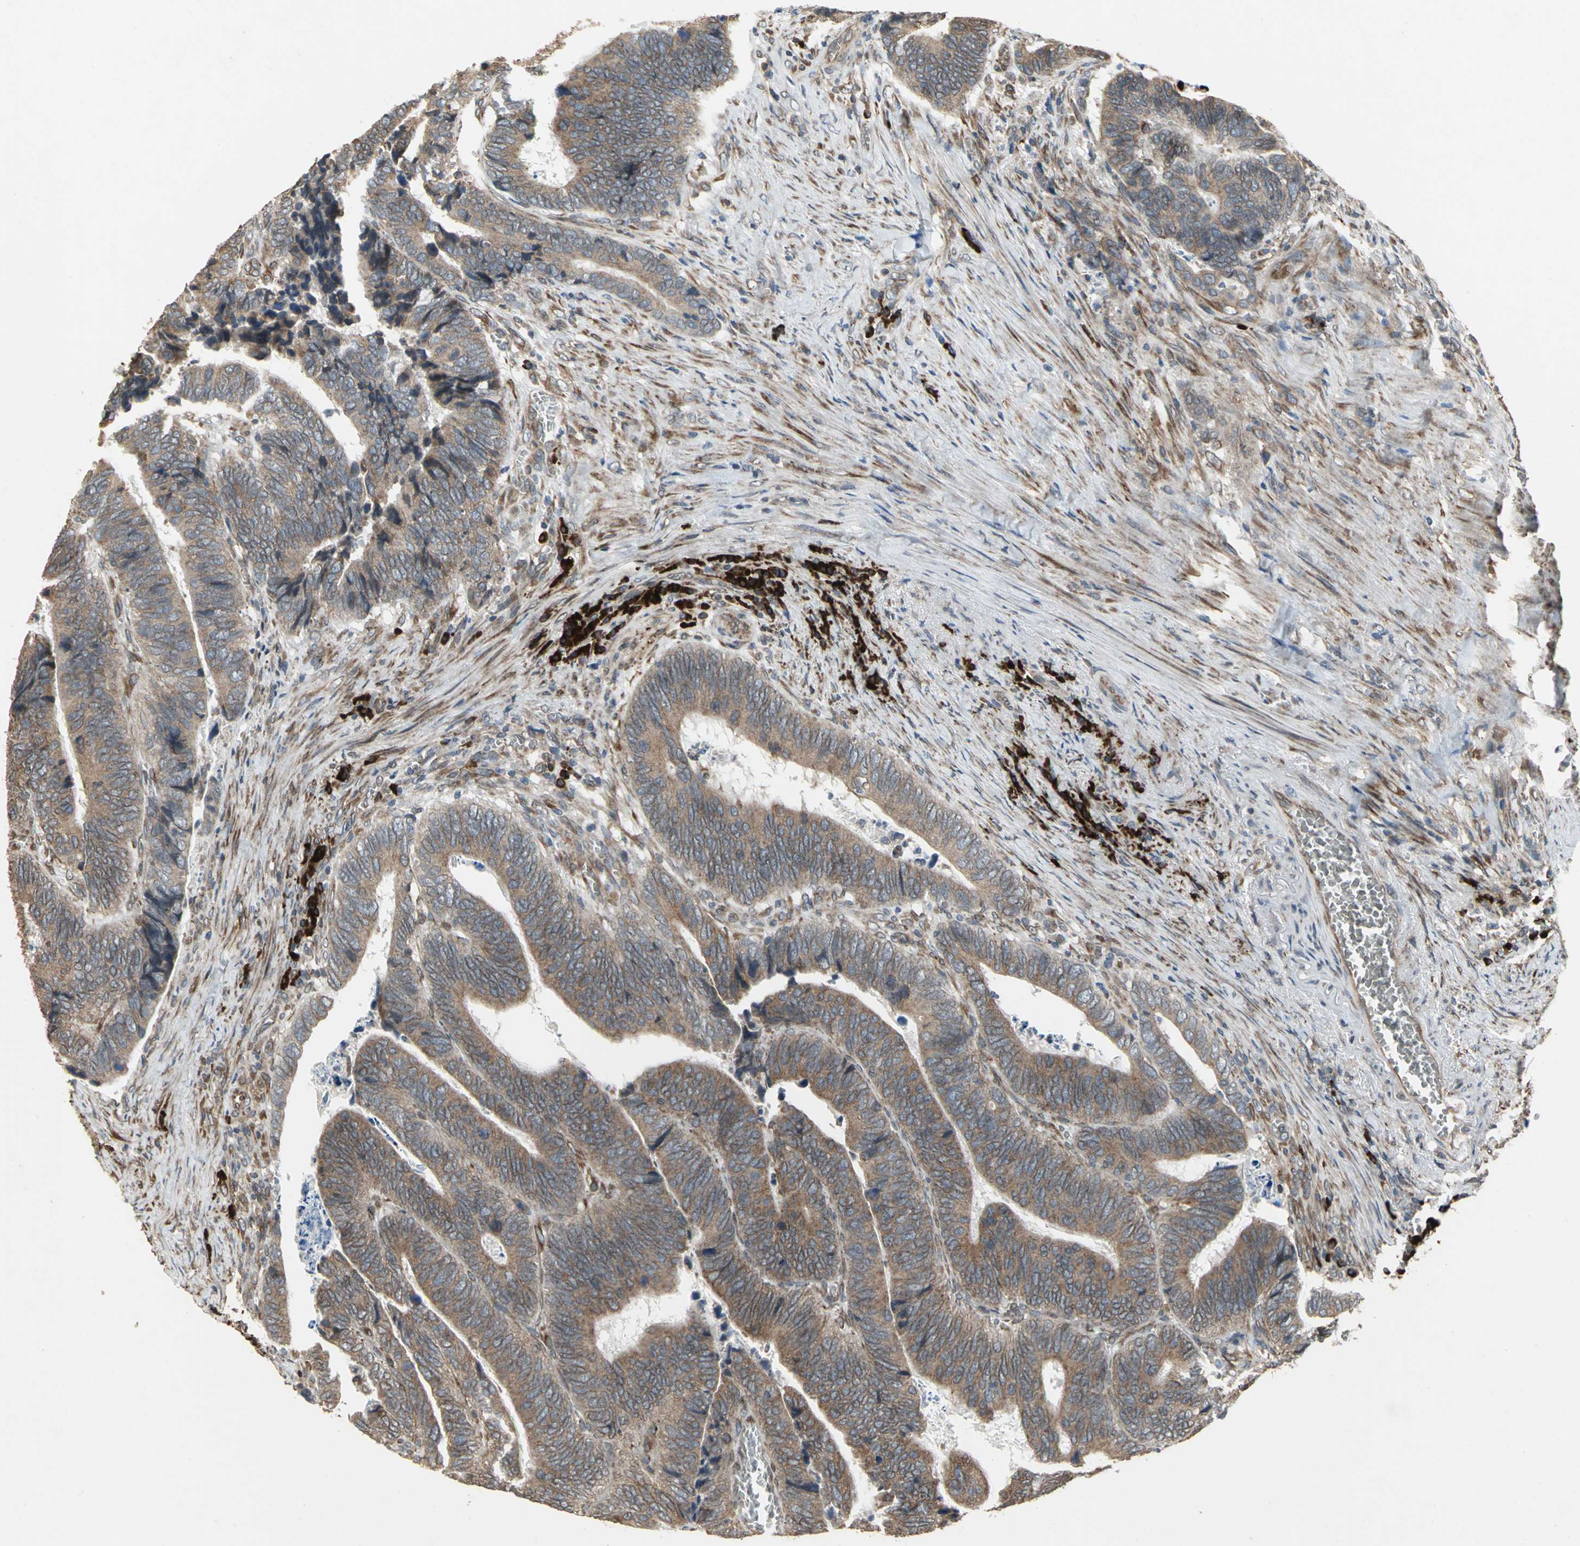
{"staining": {"intensity": "moderate", "quantity": "25%-75%", "location": "cytoplasmic/membranous"}, "tissue": "colorectal cancer", "cell_type": "Tumor cells", "image_type": "cancer", "snomed": [{"axis": "morphology", "description": "Adenocarcinoma, NOS"}, {"axis": "topography", "description": "Colon"}], "caption": "Approximately 25%-75% of tumor cells in human adenocarcinoma (colorectal) demonstrate moderate cytoplasmic/membranous protein positivity as visualized by brown immunohistochemical staining.", "gene": "SYVN1", "patient": {"sex": "male", "age": 72}}